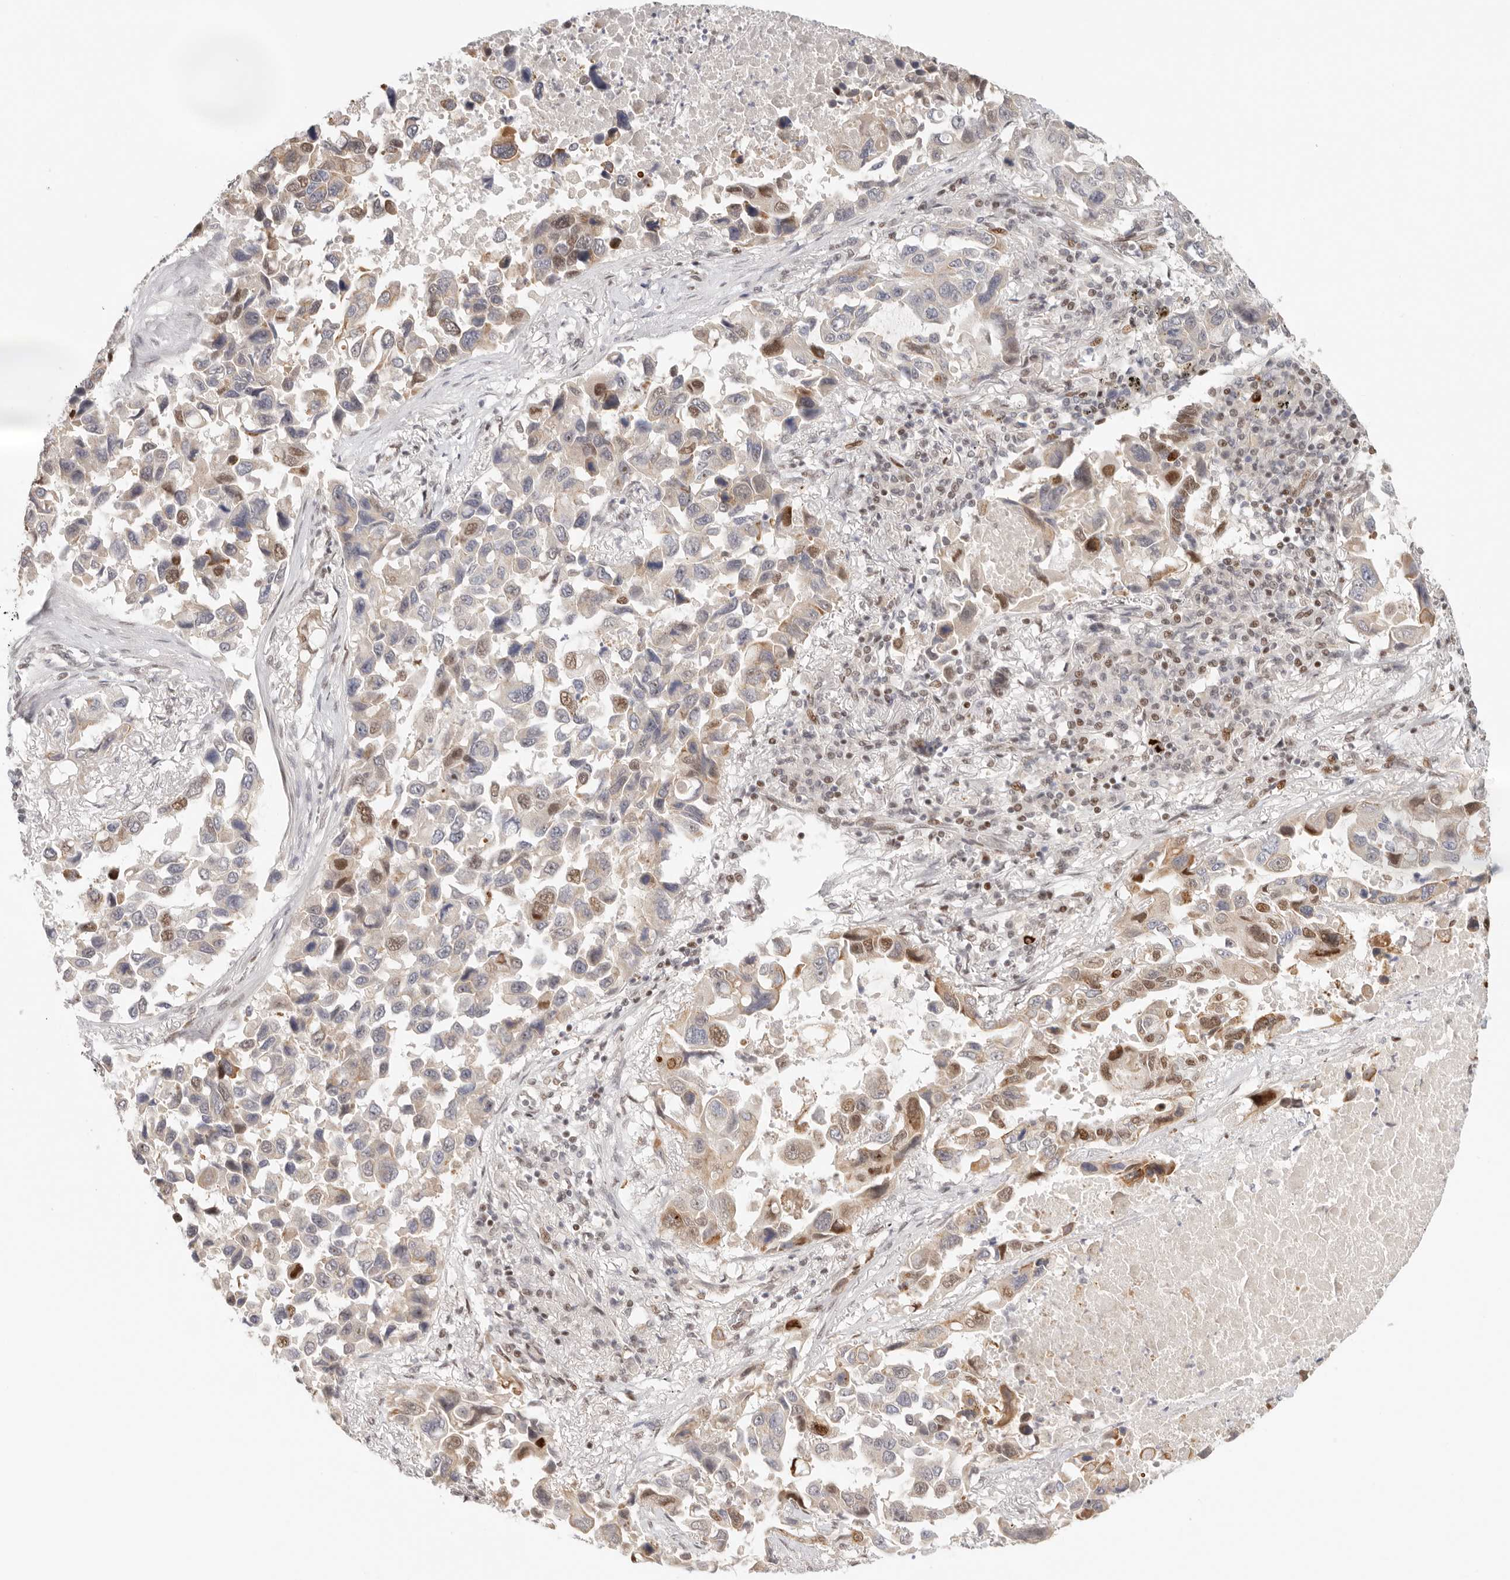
{"staining": {"intensity": "moderate", "quantity": "25%-75%", "location": "nuclear"}, "tissue": "lung cancer", "cell_type": "Tumor cells", "image_type": "cancer", "snomed": [{"axis": "morphology", "description": "Adenocarcinoma, NOS"}, {"axis": "topography", "description": "Lung"}], "caption": "A medium amount of moderate nuclear staining is seen in about 25%-75% of tumor cells in adenocarcinoma (lung) tissue.", "gene": "HOXC5", "patient": {"sex": "male", "age": 64}}